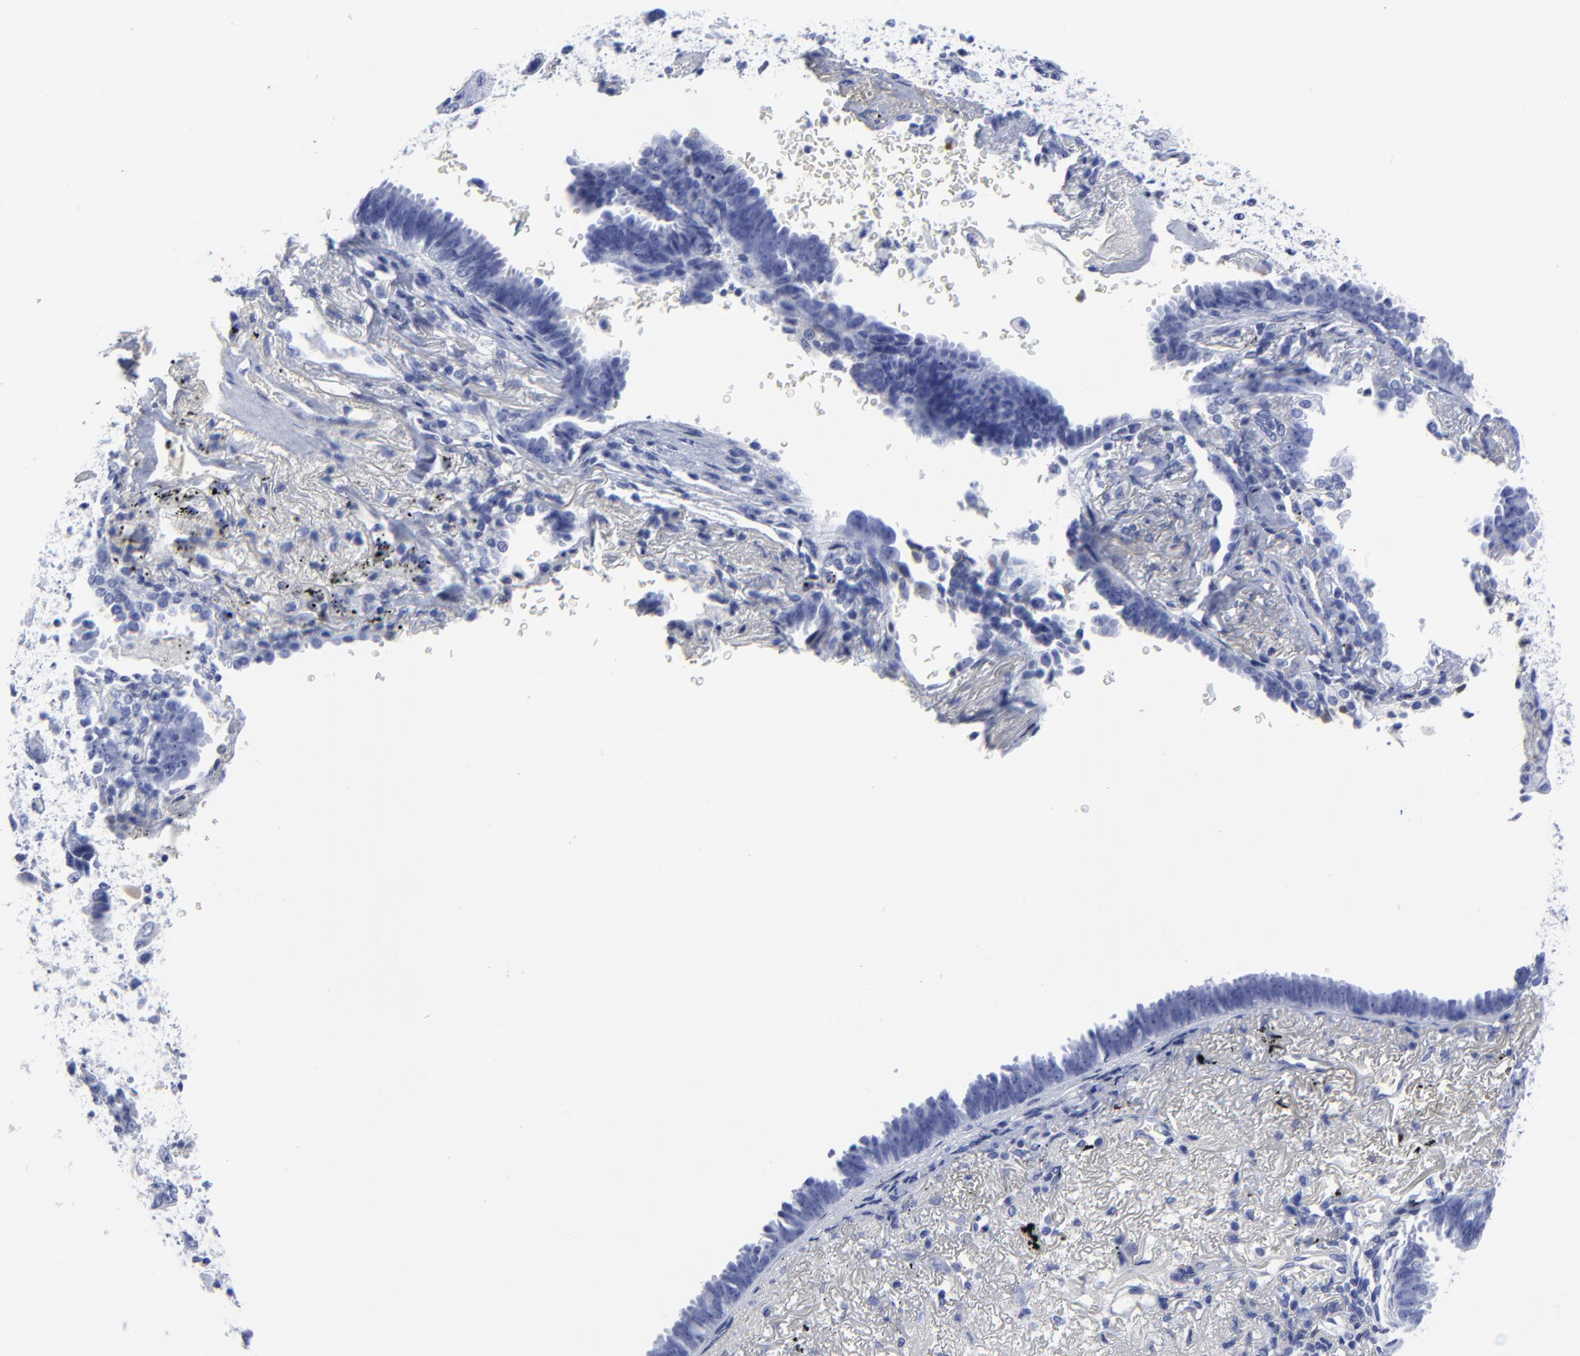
{"staining": {"intensity": "negative", "quantity": "none", "location": "none"}, "tissue": "lung cancer", "cell_type": "Tumor cells", "image_type": "cancer", "snomed": [{"axis": "morphology", "description": "Adenocarcinoma, NOS"}, {"axis": "topography", "description": "Lung"}], "caption": "Protein analysis of adenocarcinoma (lung) displays no significant staining in tumor cells.", "gene": "DCN", "patient": {"sex": "female", "age": 64}}